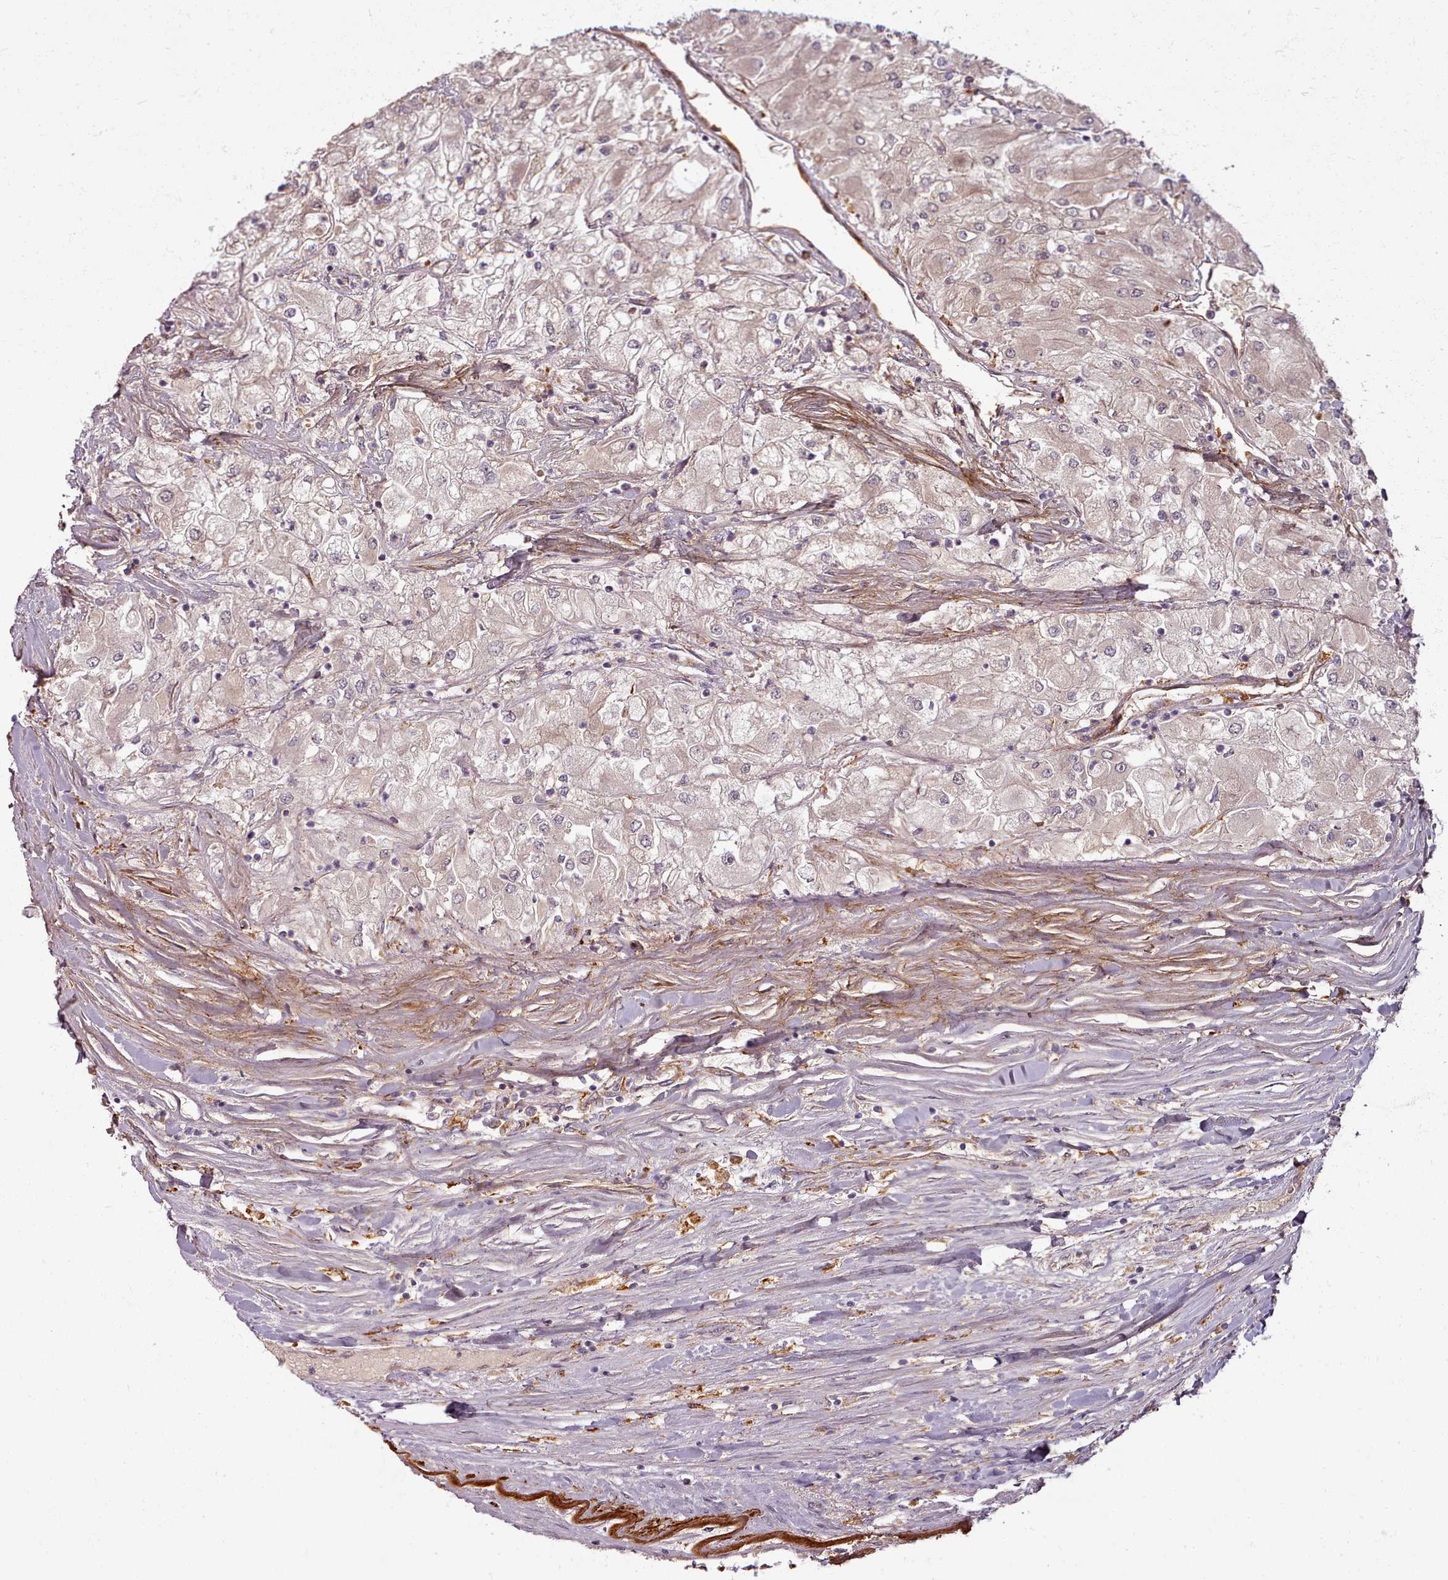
{"staining": {"intensity": "weak", "quantity": "<25%", "location": "cytoplasmic/membranous"}, "tissue": "renal cancer", "cell_type": "Tumor cells", "image_type": "cancer", "snomed": [{"axis": "morphology", "description": "Adenocarcinoma, NOS"}, {"axis": "topography", "description": "Kidney"}], "caption": "Tumor cells are negative for brown protein staining in renal cancer (adenocarcinoma).", "gene": "C1QTNF5", "patient": {"sex": "male", "age": 80}}